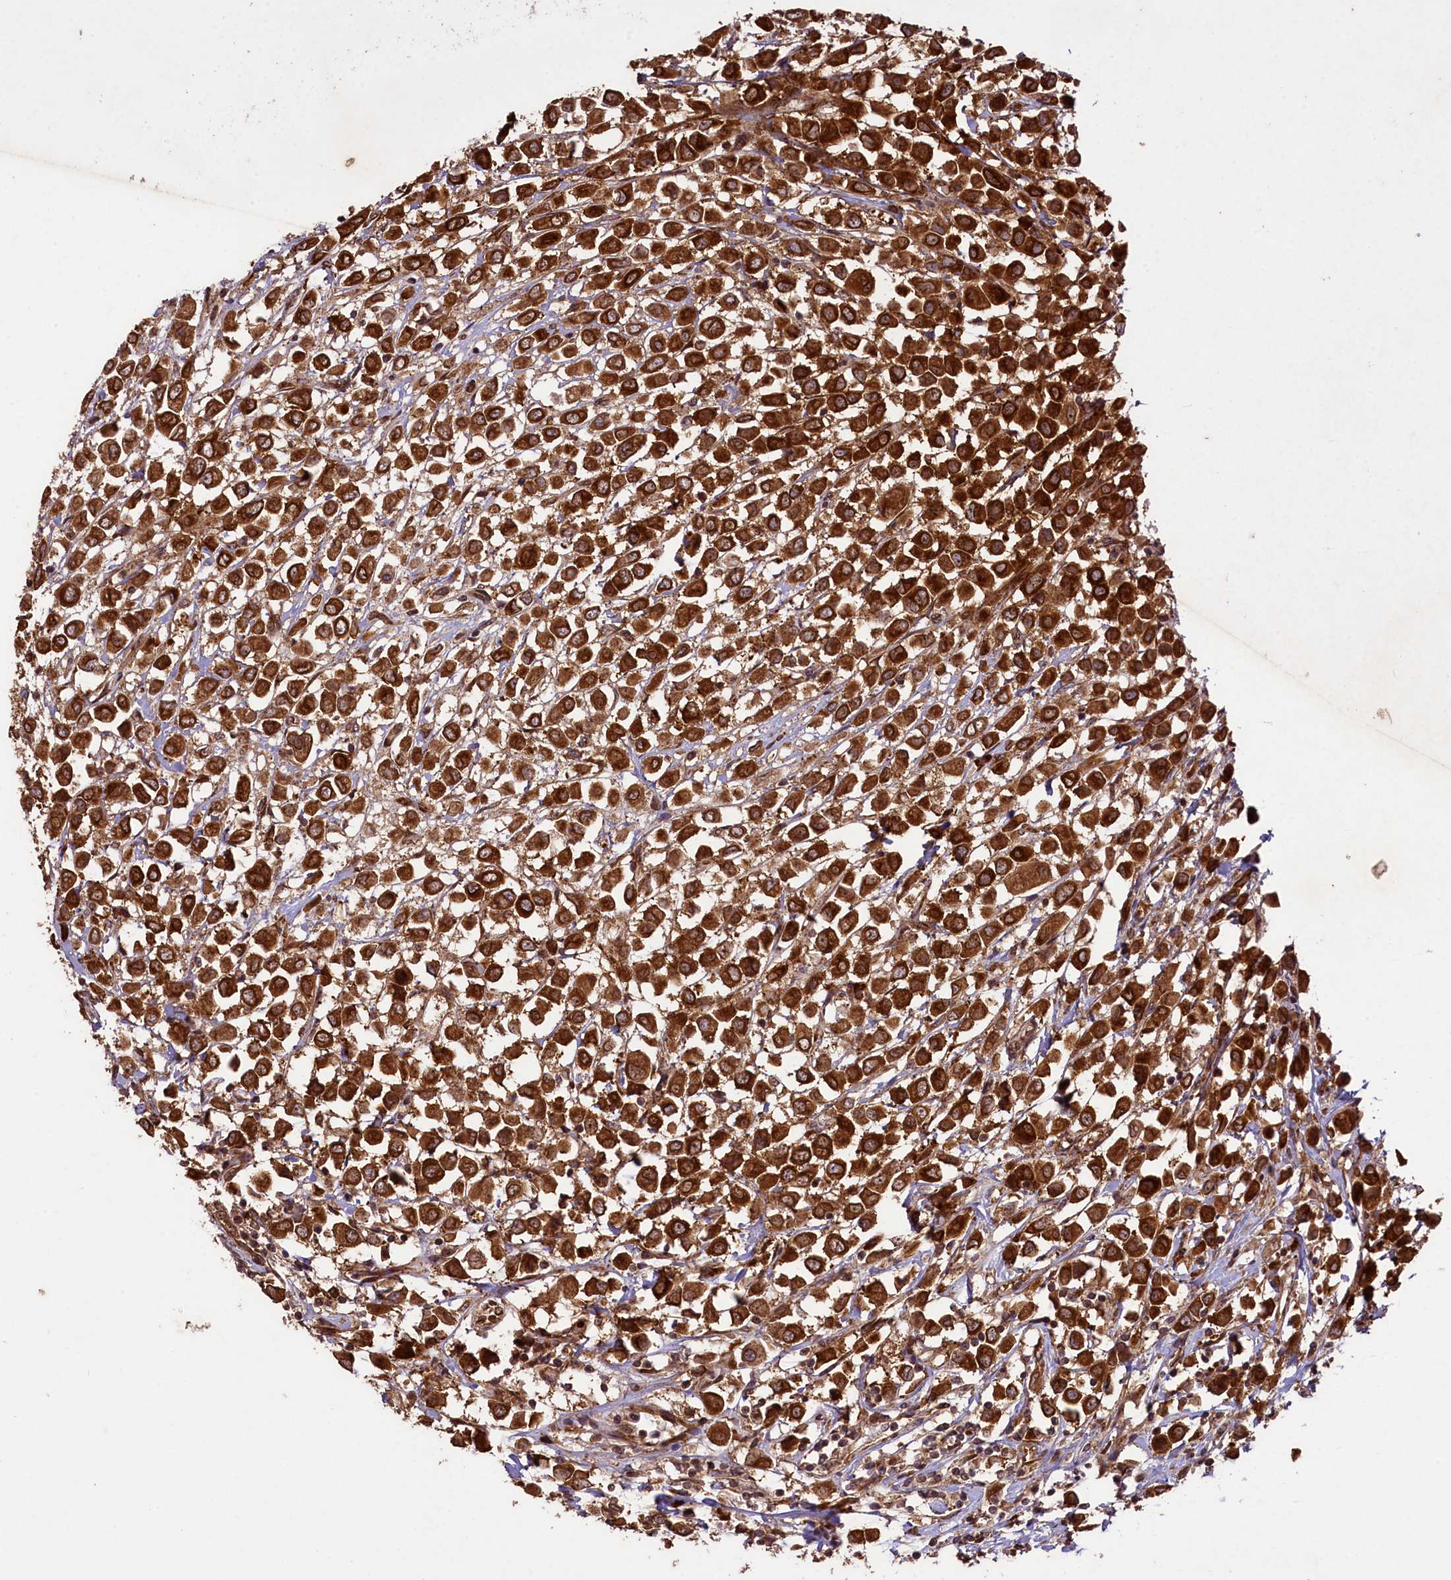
{"staining": {"intensity": "strong", "quantity": ">75%", "location": "cytoplasmic/membranous"}, "tissue": "breast cancer", "cell_type": "Tumor cells", "image_type": "cancer", "snomed": [{"axis": "morphology", "description": "Duct carcinoma"}, {"axis": "topography", "description": "Breast"}], "caption": "Immunohistochemical staining of human breast cancer displays high levels of strong cytoplasmic/membranous protein positivity in approximately >75% of tumor cells.", "gene": "LARP4", "patient": {"sex": "female", "age": 61}}